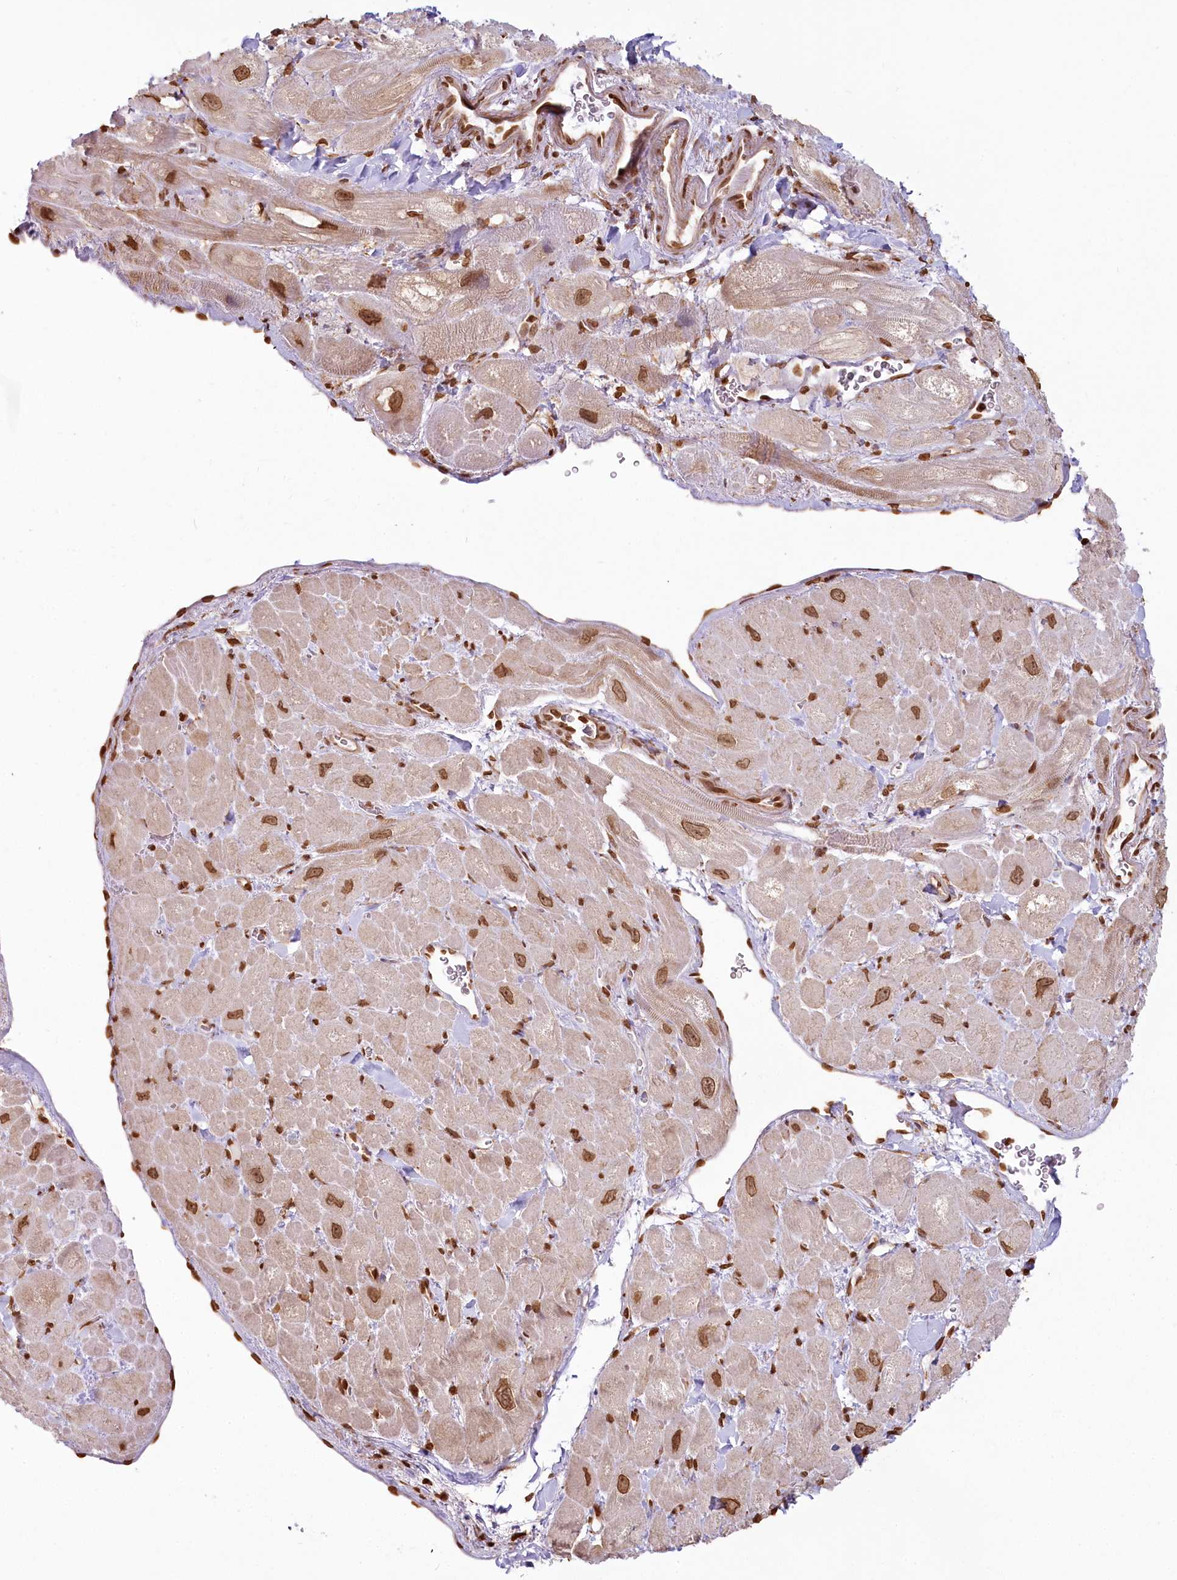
{"staining": {"intensity": "moderate", "quantity": ">75%", "location": "nuclear"}, "tissue": "heart muscle", "cell_type": "Cardiomyocytes", "image_type": "normal", "snomed": [{"axis": "morphology", "description": "Normal tissue, NOS"}, {"axis": "topography", "description": "Heart"}], "caption": "High-magnification brightfield microscopy of unremarkable heart muscle stained with DAB (brown) and counterstained with hematoxylin (blue). cardiomyocytes exhibit moderate nuclear expression is present in approximately>75% of cells.", "gene": "FAM13A", "patient": {"sex": "male", "age": 49}}